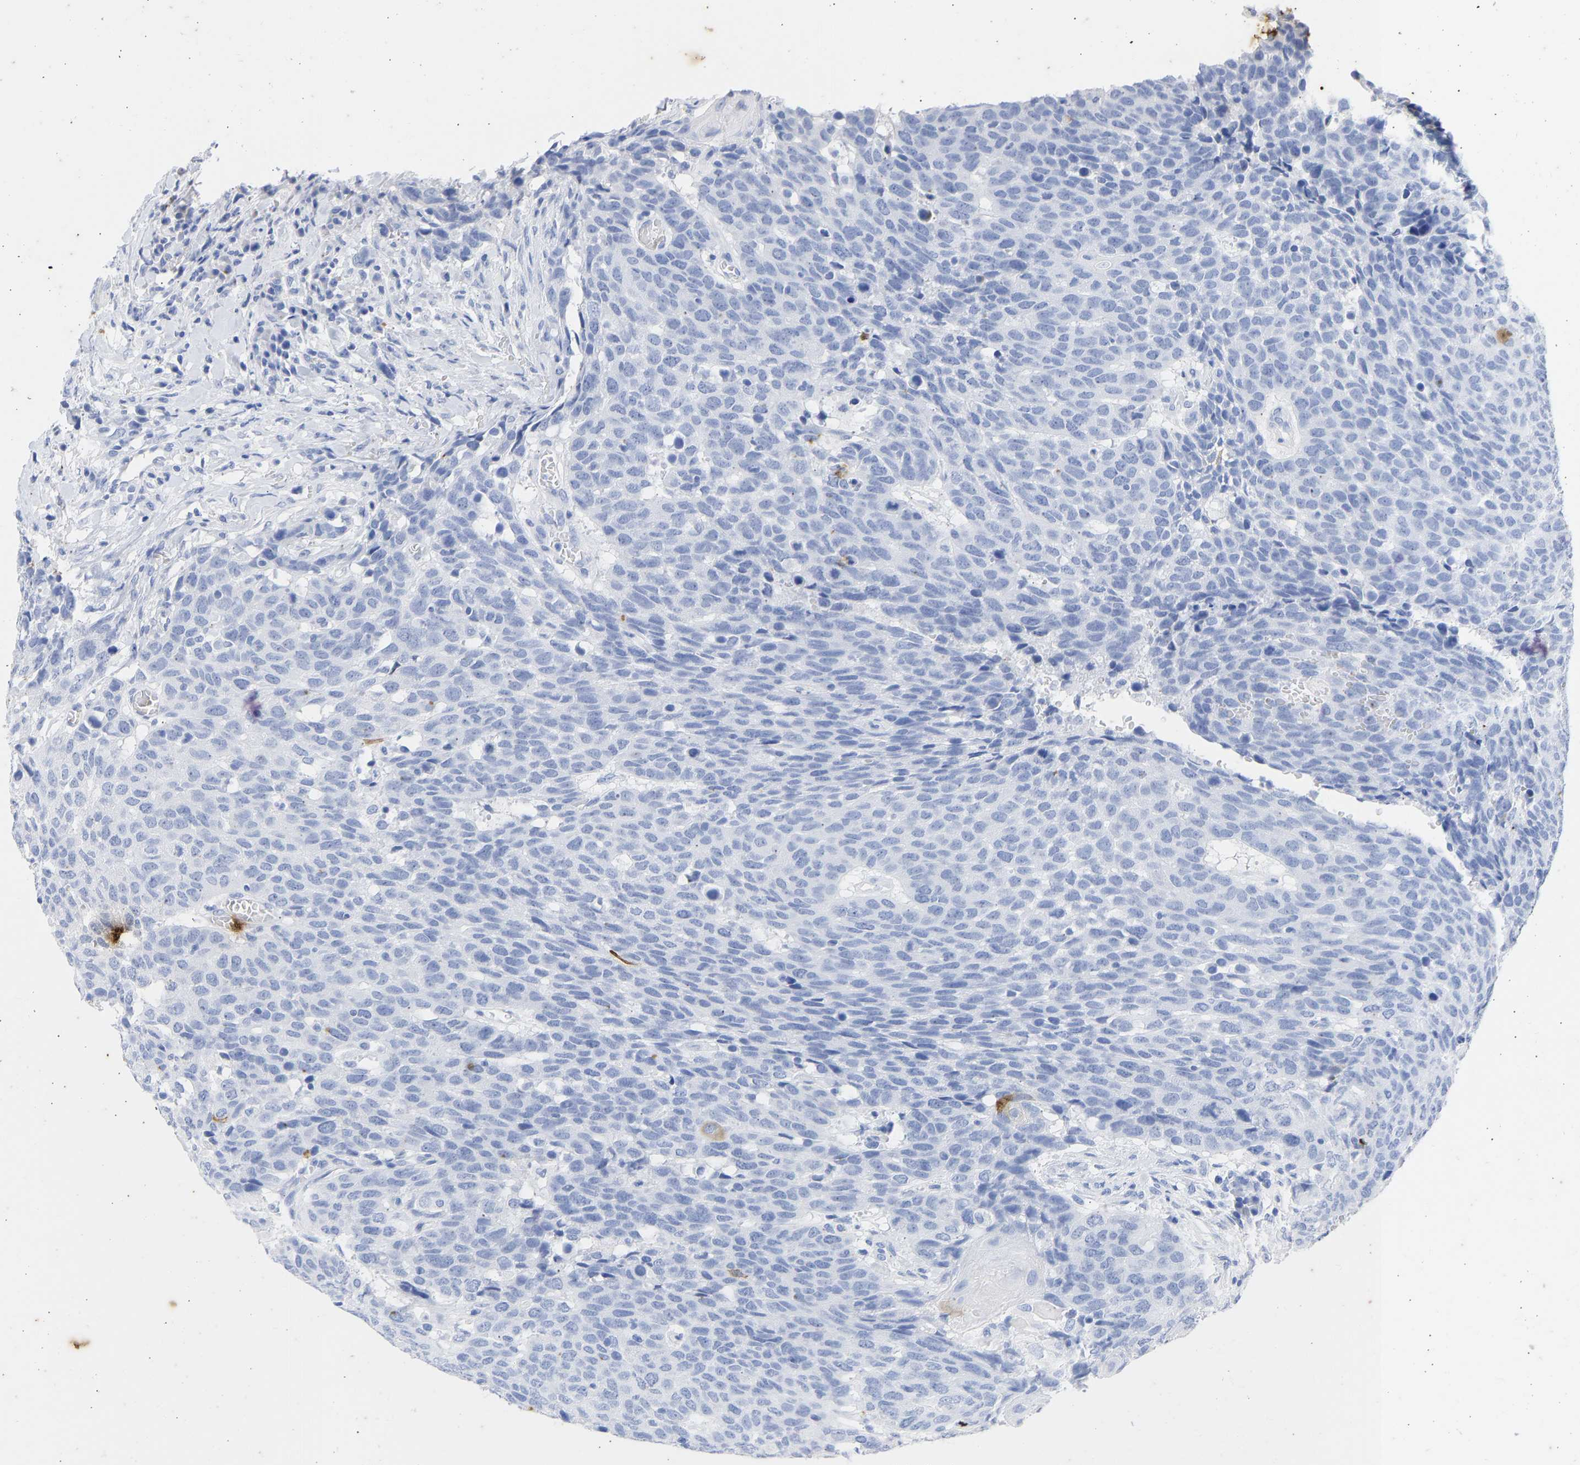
{"staining": {"intensity": "strong", "quantity": "<25%", "location": "cytoplasmic/membranous"}, "tissue": "head and neck cancer", "cell_type": "Tumor cells", "image_type": "cancer", "snomed": [{"axis": "morphology", "description": "Squamous cell carcinoma, NOS"}, {"axis": "topography", "description": "Head-Neck"}], "caption": "About <25% of tumor cells in human squamous cell carcinoma (head and neck) demonstrate strong cytoplasmic/membranous protein positivity as visualized by brown immunohistochemical staining.", "gene": "KRT1", "patient": {"sex": "male", "age": 66}}